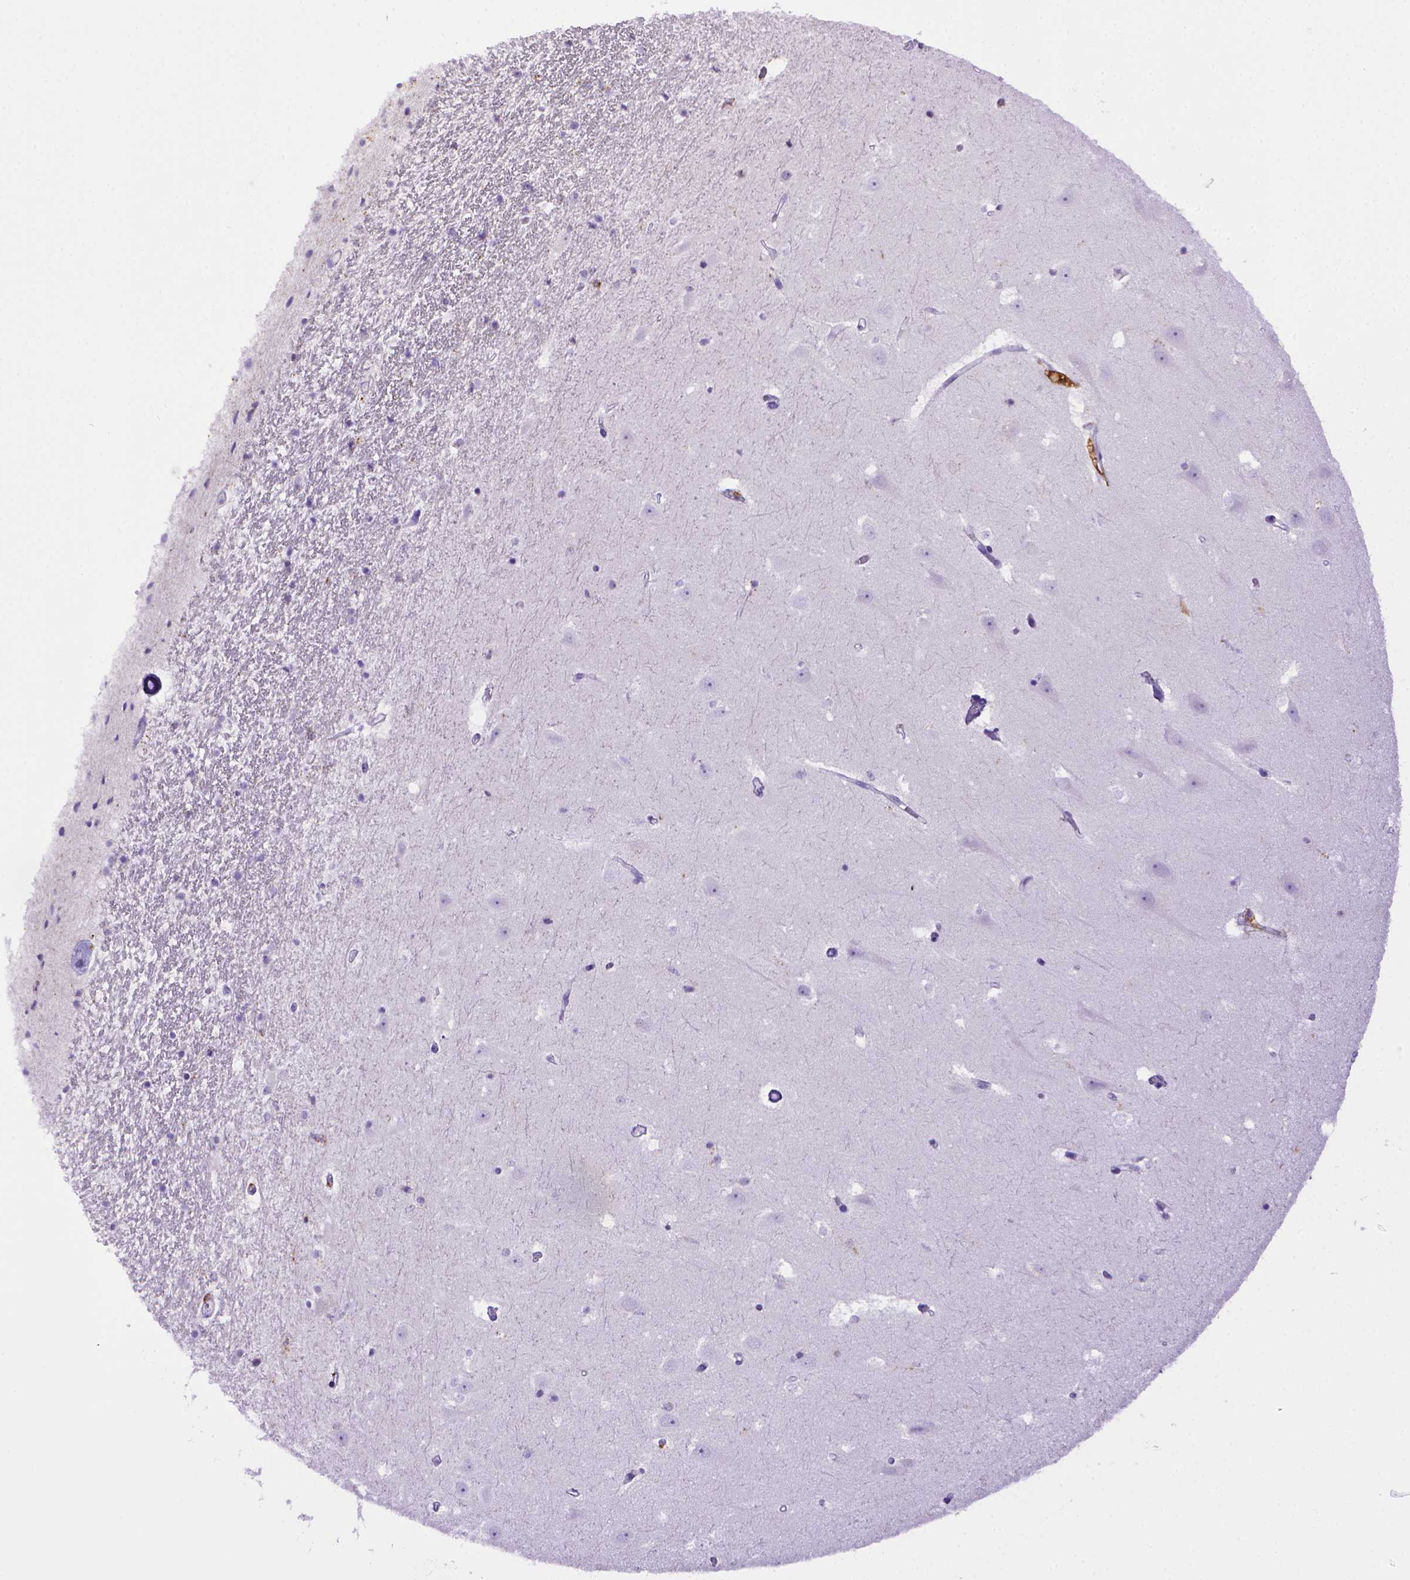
{"staining": {"intensity": "negative", "quantity": "none", "location": "none"}, "tissue": "hippocampus", "cell_type": "Glial cells", "image_type": "normal", "snomed": [{"axis": "morphology", "description": "Normal tissue, NOS"}, {"axis": "topography", "description": "Hippocampus"}], "caption": "Micrograph shows no significant protein staining in glial cells of normal hippocampus. Brightfield microscopy of immunohistochemistry (IHC) stained with DAB (brown) and hematoxylin (blue), captured at high magnification.", "gene": "CD68", "patient": {"sex": "male", "age": 44}}